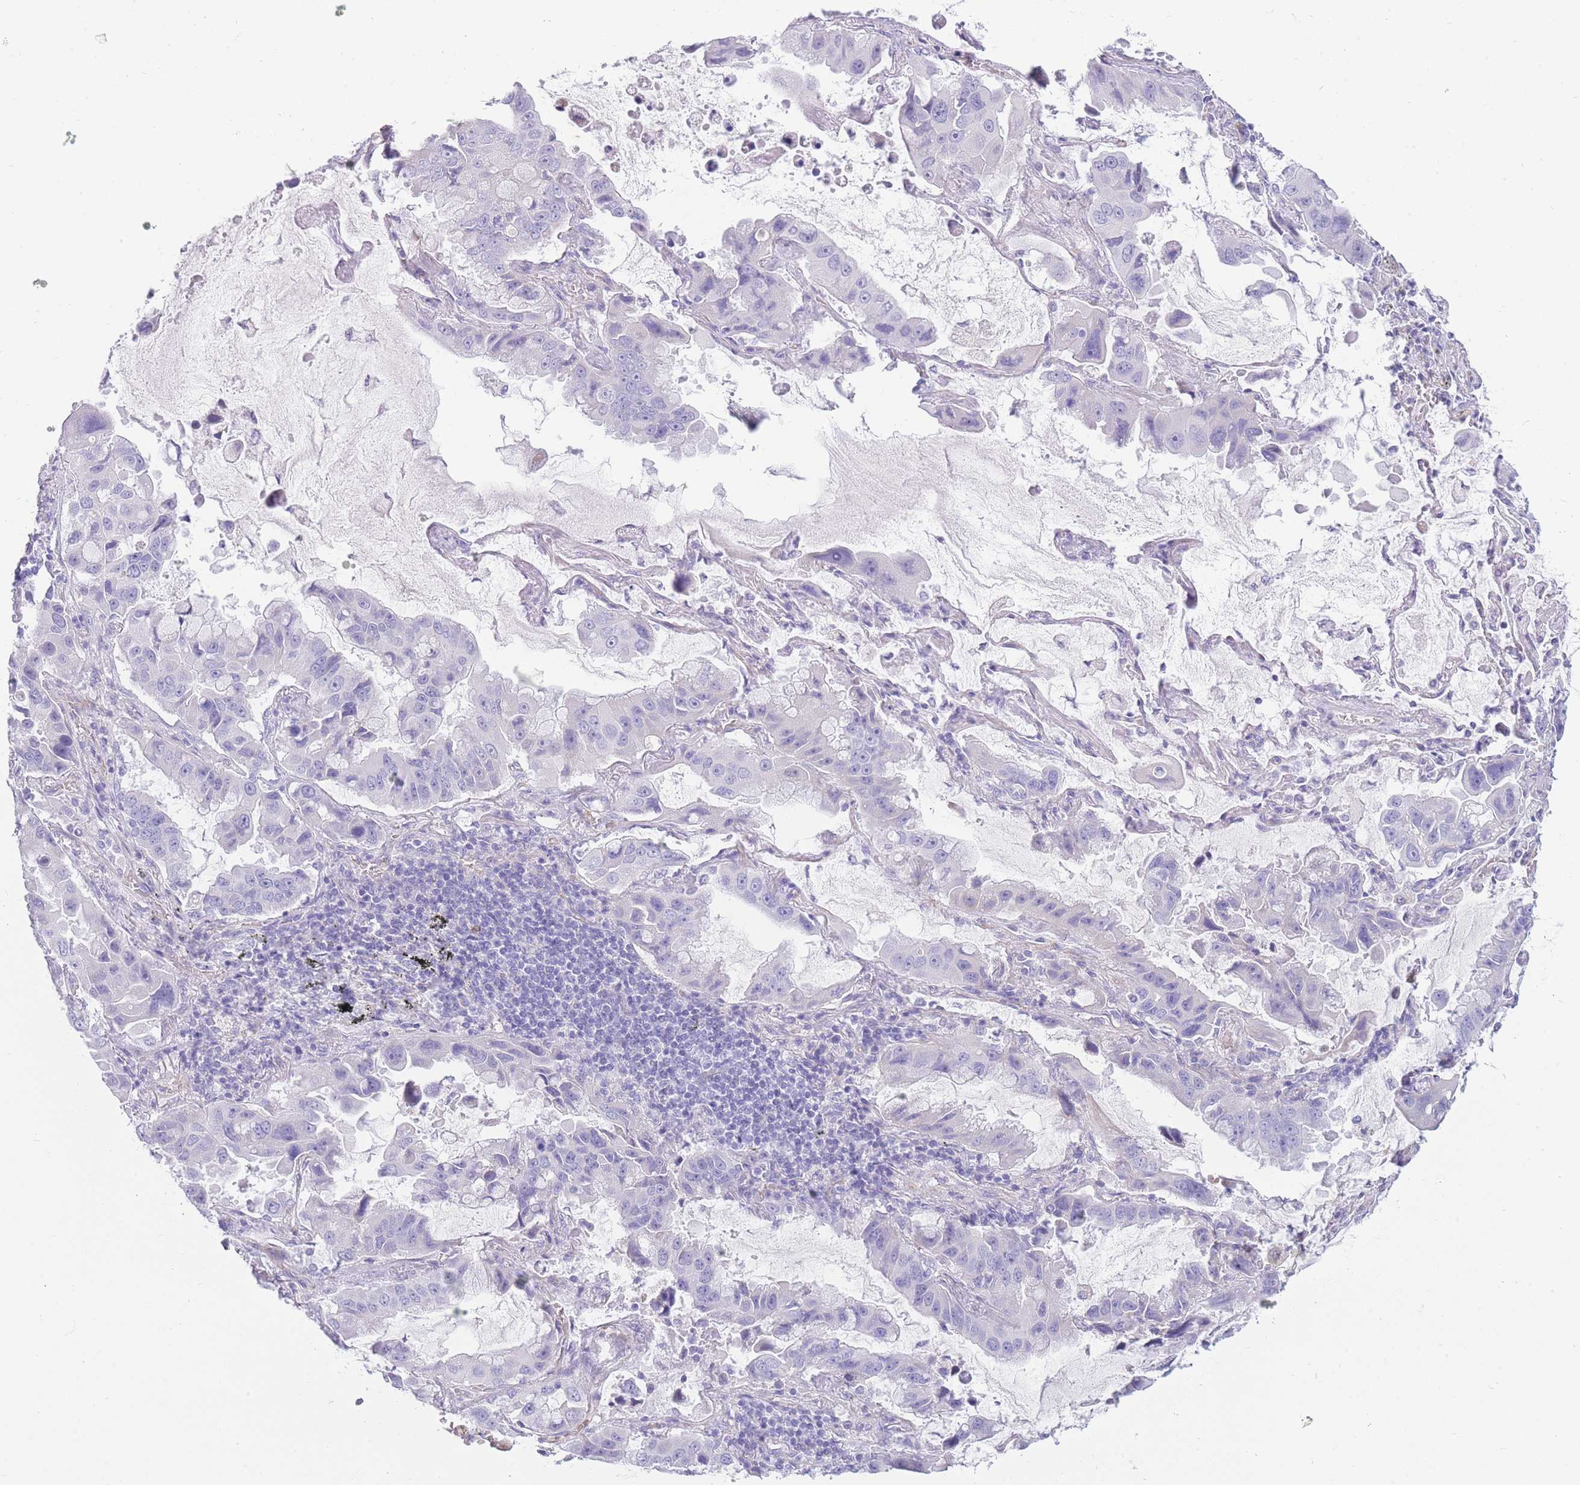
{"staining": {"intensity": "negative", "quantity": "none", "location": "none"}, "tissue": "lung cancer", "cell_type": "Tumor cells", "image_type": "cancer", "snomed": [{"axis": "morphology", "description": "Adenocarcinoma, NOS"}, {"axis": "topography", "description": "Lung"}], "caption": "There is no significant positivity in tumor cells of lung adenocarcinoma.", "gene": "UPK1A", "patient": {"sex": "male", "age": 64}}